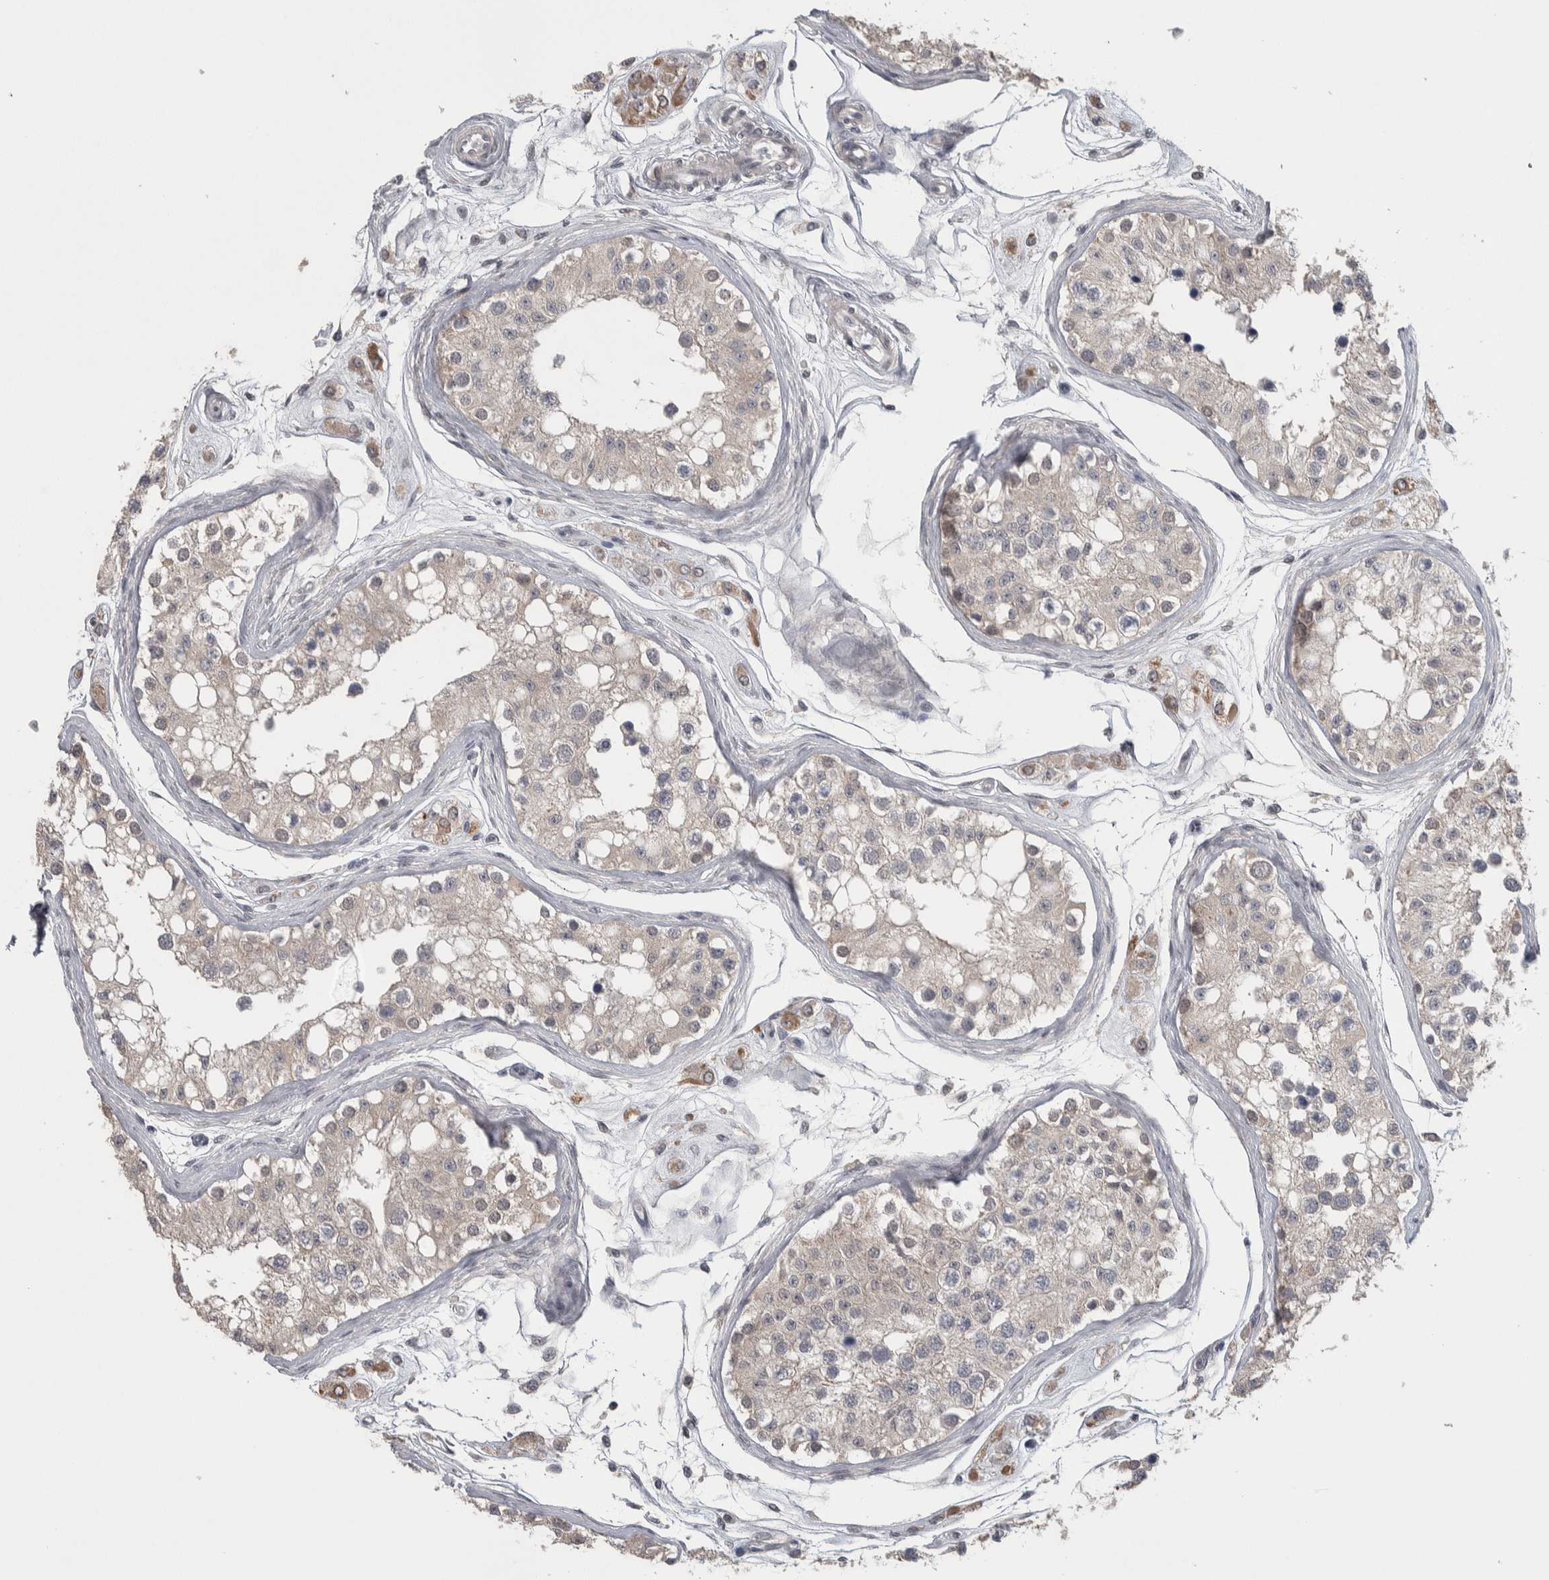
{"staining": {"intensity": "moderate", "quantity": "<25%", "location": "cytoplasmic/membranous"}, "tissue": "testis", "cell_type": "Cells in seminiferous ducts", "image_type": "normal", "snomed": [{"axis": "morphology", "description": "Normal tissue, NOS"}, {"axis": "morphology", "description": "Adenocarcinoma, metastatic, NOS"}, {"axis": "topography", "description": "Testis"}], "caption": "Testis stained with a brown dye exhibits moderate cytoplasmic/membranous positive positivity in about <25% of cells in seminiferous ducts.", "gene": "CUL2", "patient": {"sex": "male", "age": 26}}